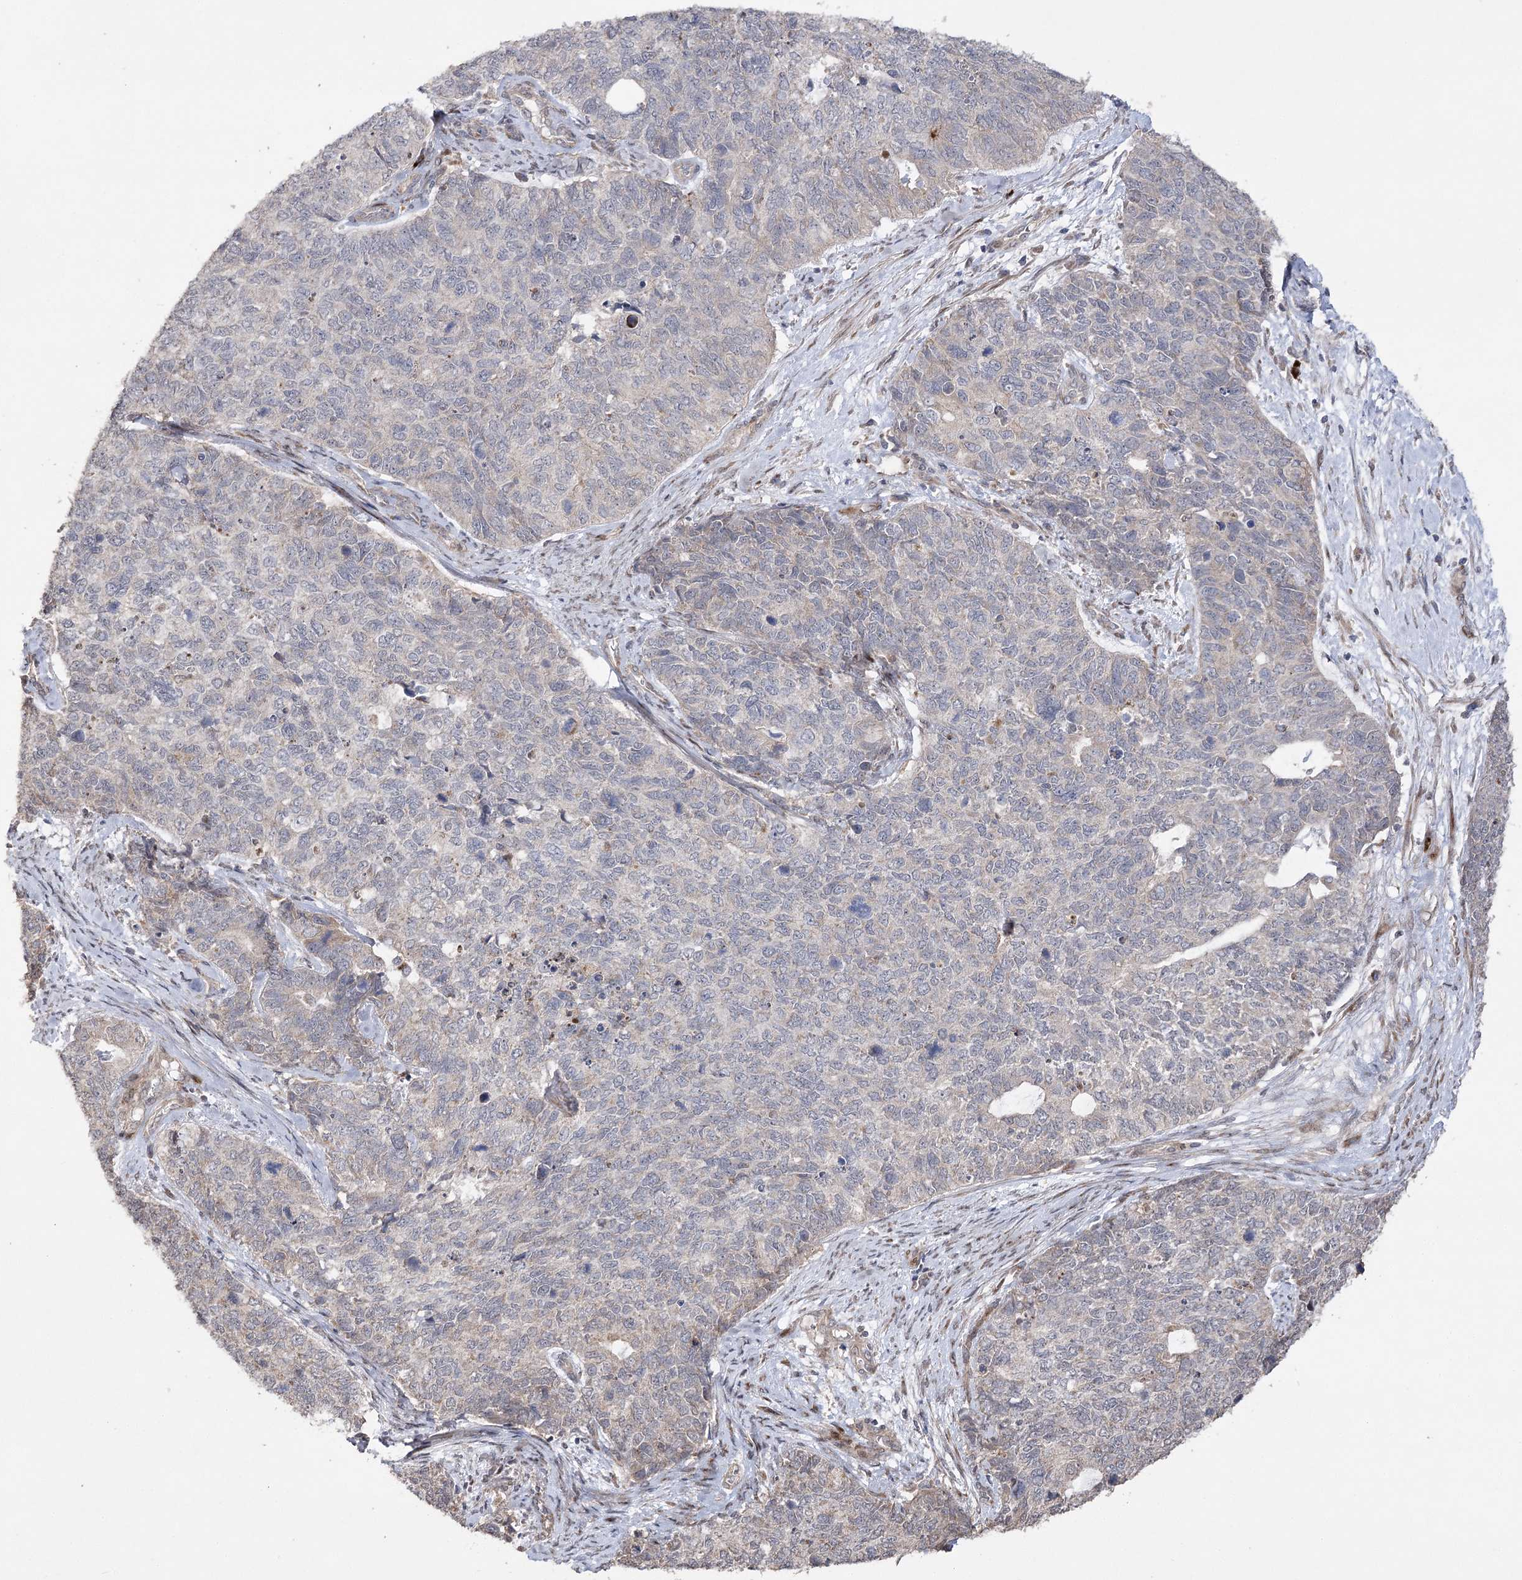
{"staining": {"intensity": "weak", "quantity": "<25%", "location": "cytoplasmic/membranous"}, "tissue": "cervical cancer", "cell_type": "Tumor cells", "image_type": "cancer", "snomed": [{"axis": "morphology", "description": "Squamous cell carcinoma, NOS"}, {"axis": "topography", "description": "Cervix"}], "caption": "Tumor cells are negative for protein expression in human cervical squamous cell carcinoma.", "gene": "OBSL1", "patient": {"sex": "female", "age": 63}}